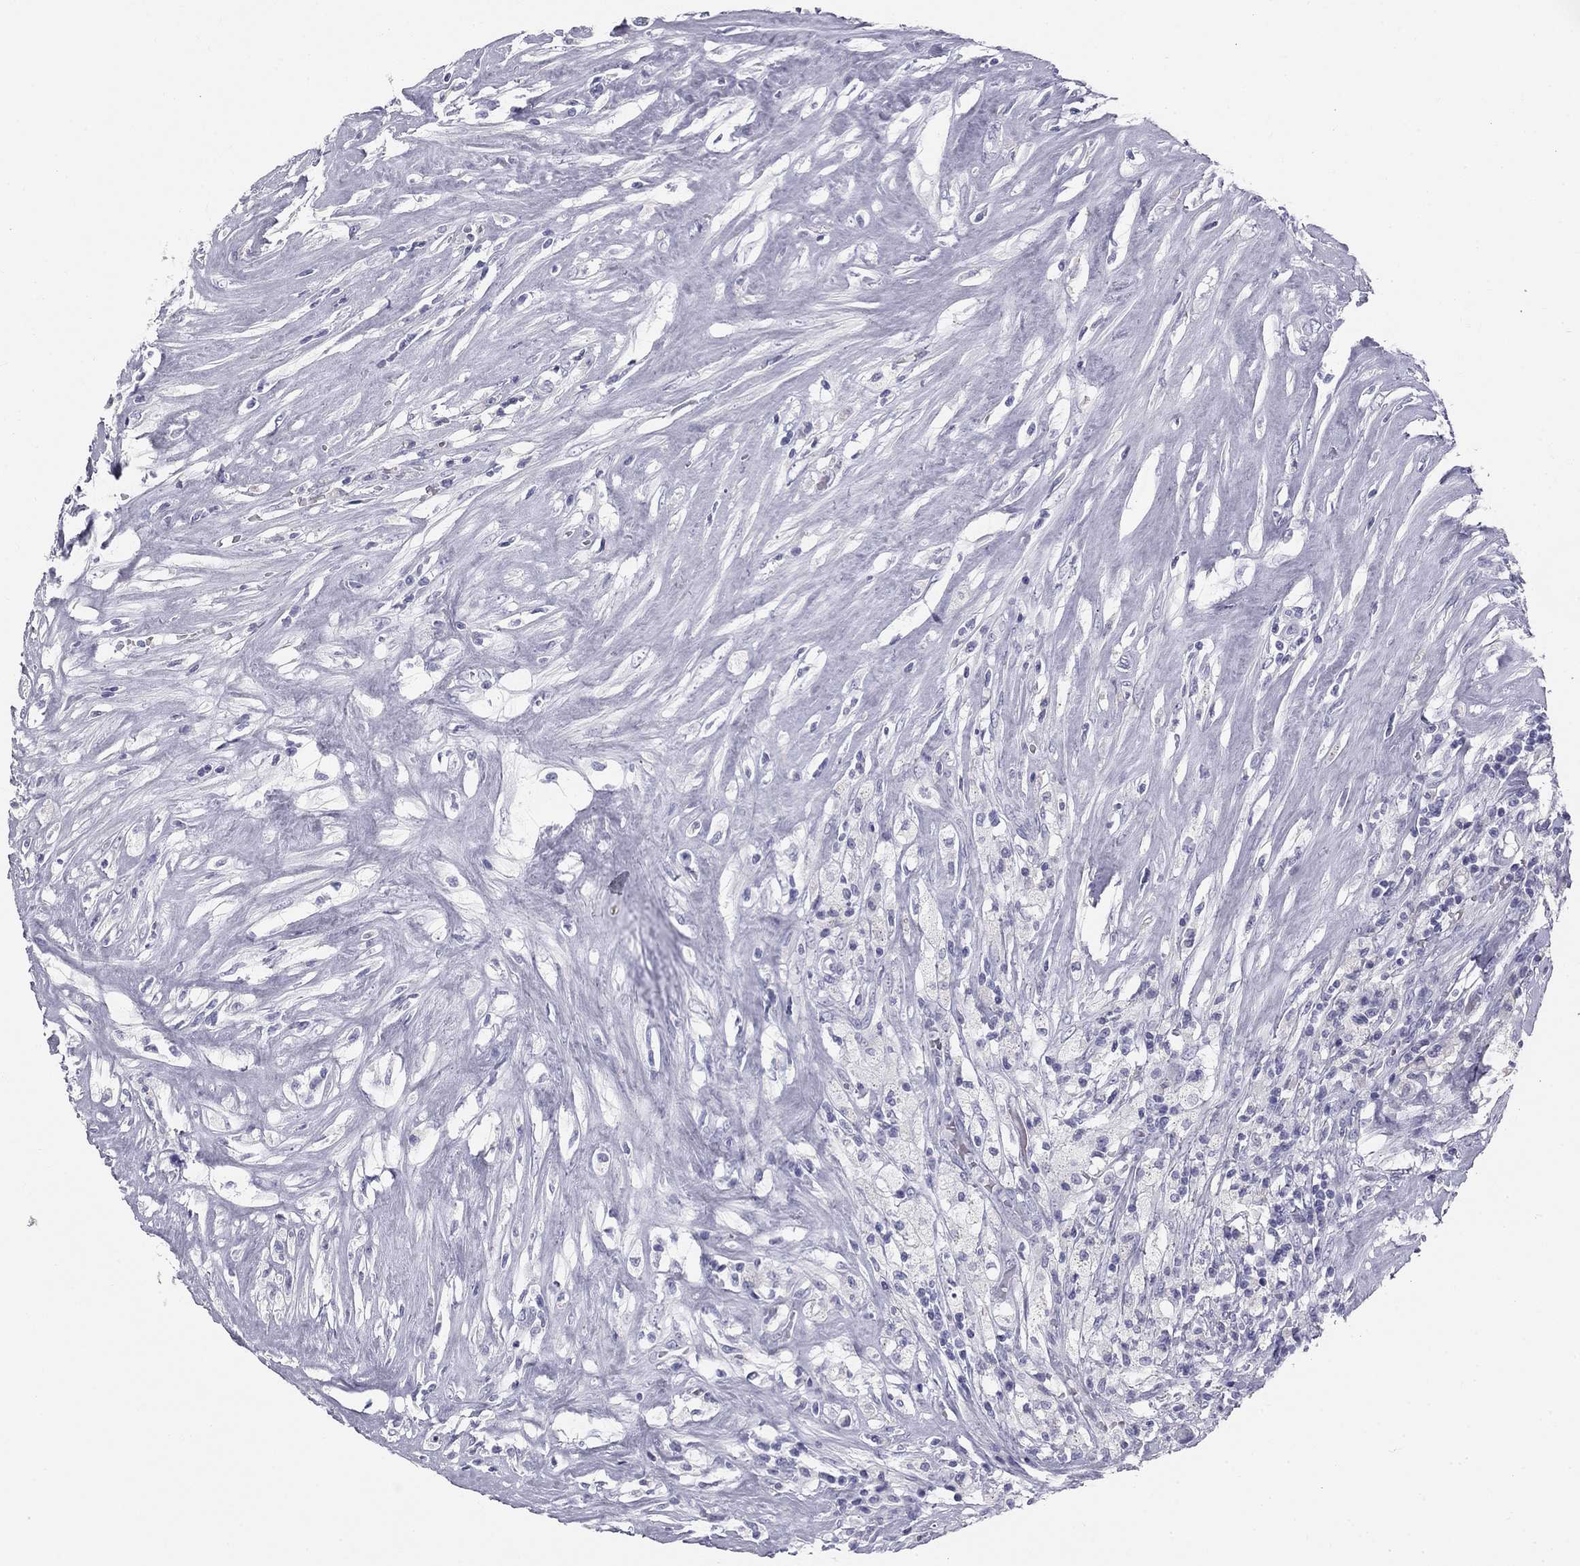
{"staining": {"intensity": "negative", "quantity": "none", "location": "none"}, "tissue": "testis cancer", "cell_type": "Tumor cells", "image_type": "cancer", "snomed": [{"axis": "morphology", "description": "Necrosis, NOS"}, {"axis": "morphology", "description": "Carcinoma, Embryonal, NOS"}, {"axis": "topography", "description": "Testis"}], "caption": "Human testis embryonal carcinoma stained for a protein using immunohistochemistry (IHC) shows no positivity in tumor cells.", "gene": "SULT2B1", "patient": {"sex": "male", "age": 19}}